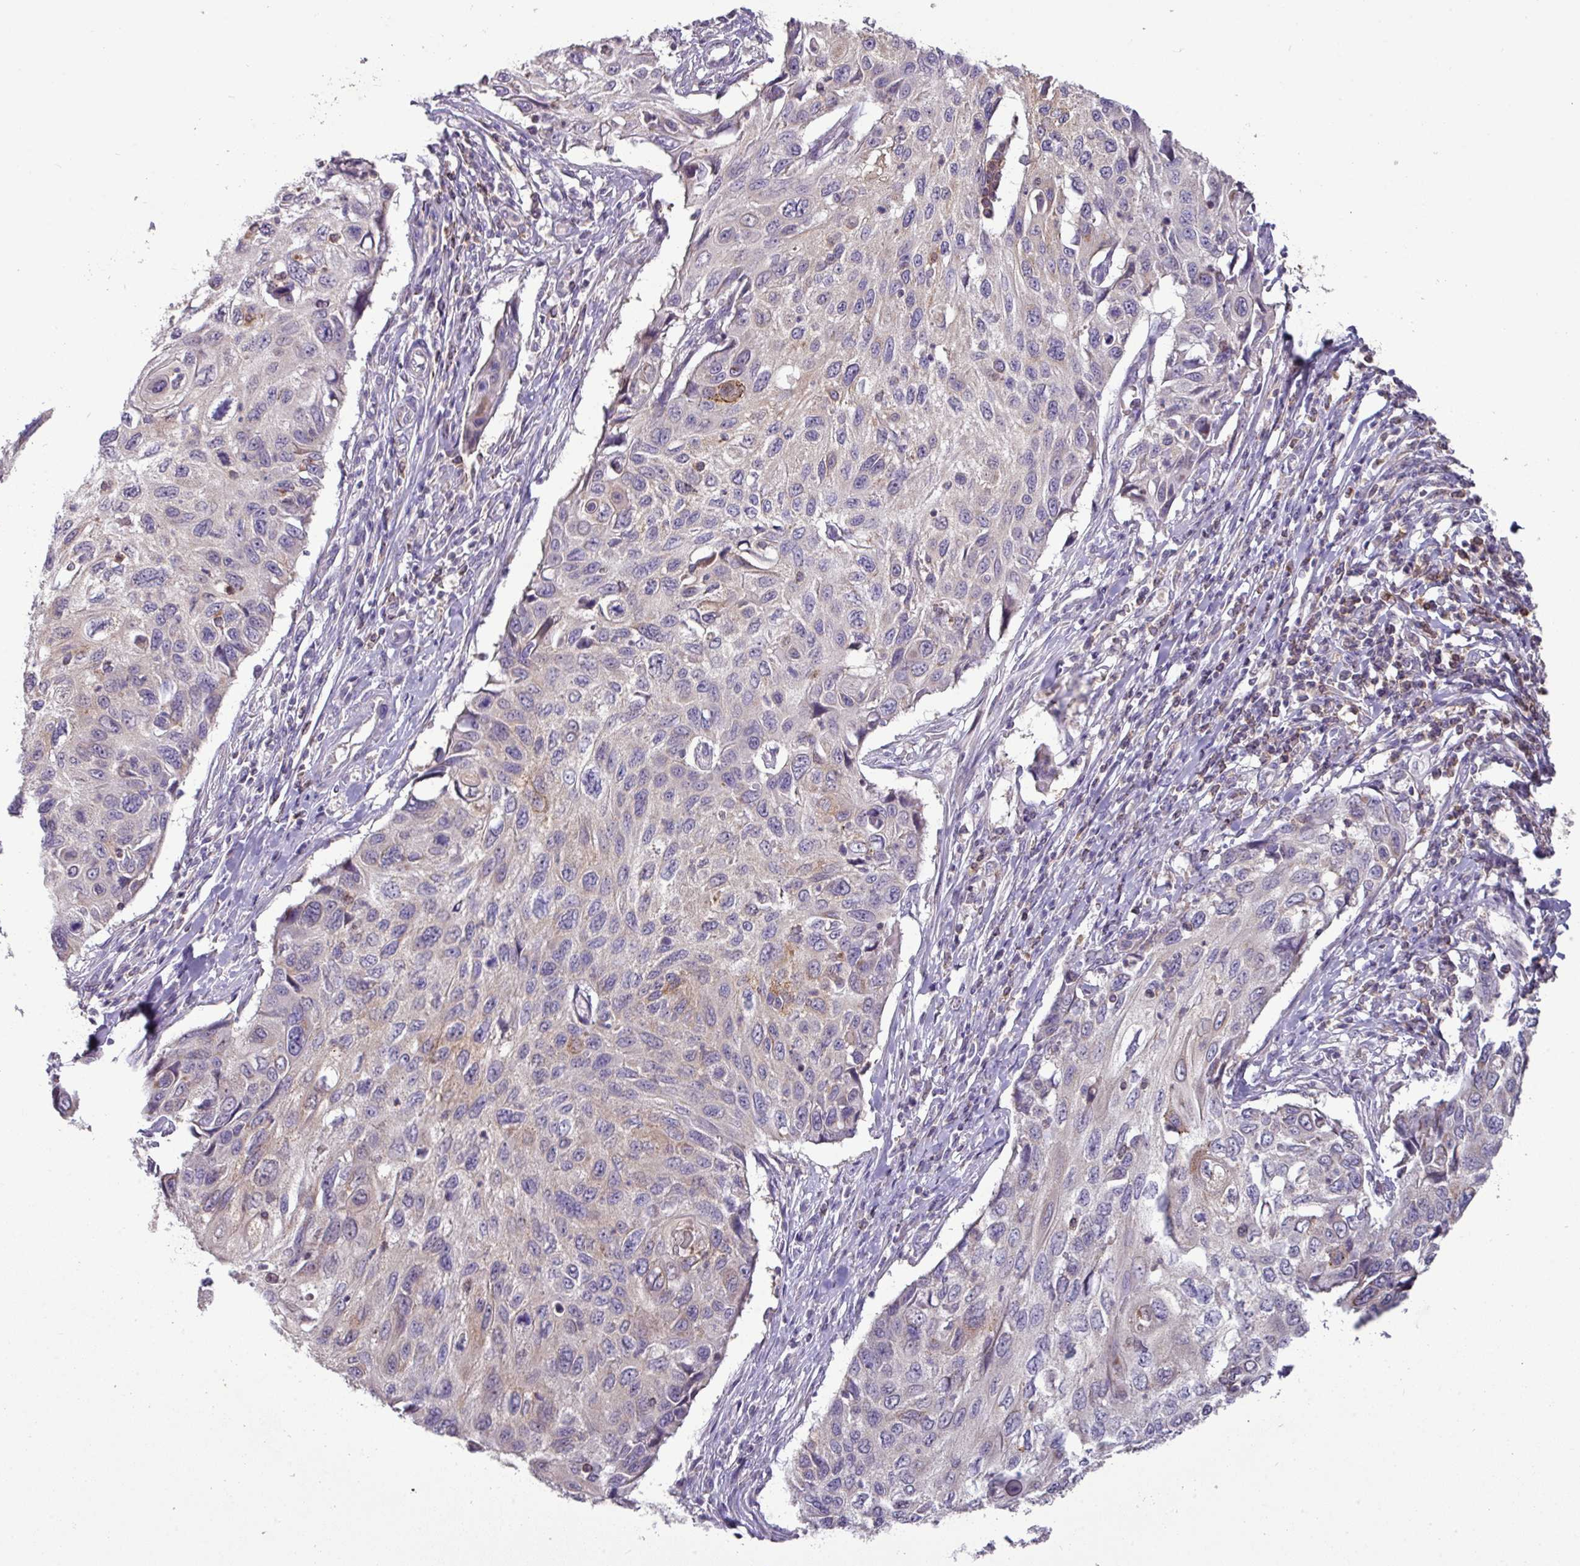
{"staining": {"intensity": "weak", "quantity": "<25%", "location": "cytoplasmic/membranous"}, "tissue": "cervical cancer", "cell_type": "Tumor cells", "image_type": "cancer", "snomed": [{"axis": "morphology", "description": "Squamous cell carcinoma, NOS"}, {"axis": "topography", "description": "Cervix"}], "caption": "DAB immunohistochemical staining of squamous cell carcinoma (cervical) shows no significant expression in tumor cells. Nuclei are stained in blue.", "gene": "TRAPPC1", "patient": {"sex": "female", "age": 70}}